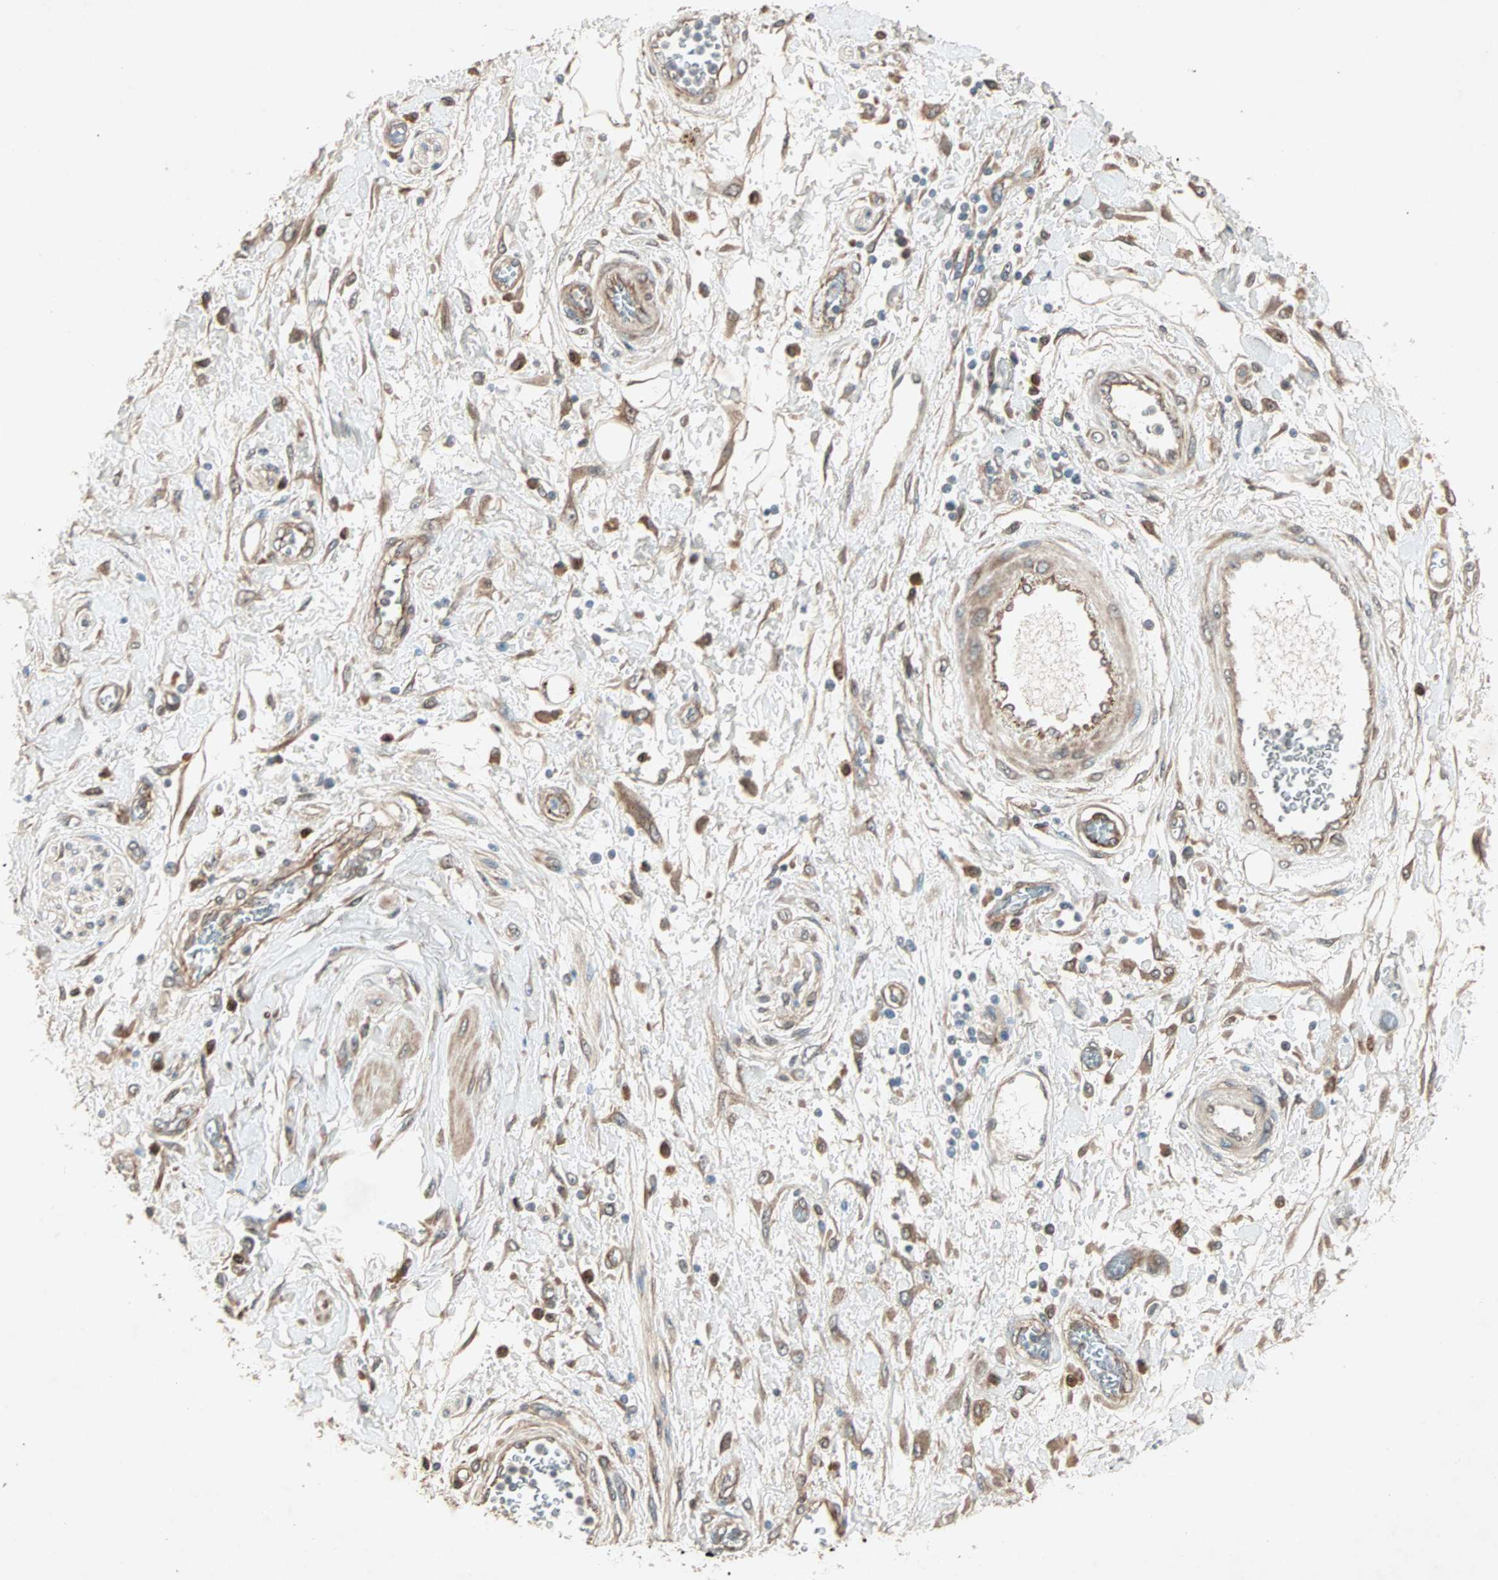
{"staining": {"intensity": "weak", "quantity": "25%-75%", "location": "cytoplasmic/membranous"}, "tissue": "pancreatic cancer", "cell_type": "Tumor cells", "image_type": "cancer", "snomed": [{"axis": "morphology", "description": "Adenocarcinoma, NOS"}, {"axis": "topography", "description": "Pancreas"}], "caption": "A brown stain labels weak cytoplasmic/membranous staining of a protein in human pancreatic adenocarcinoma tumor cells. (DAB IHC, brown staining for protein, blue staining for nuclei).", "gene": "SDSL", "patient": {"sex": "female", "age": 70}}